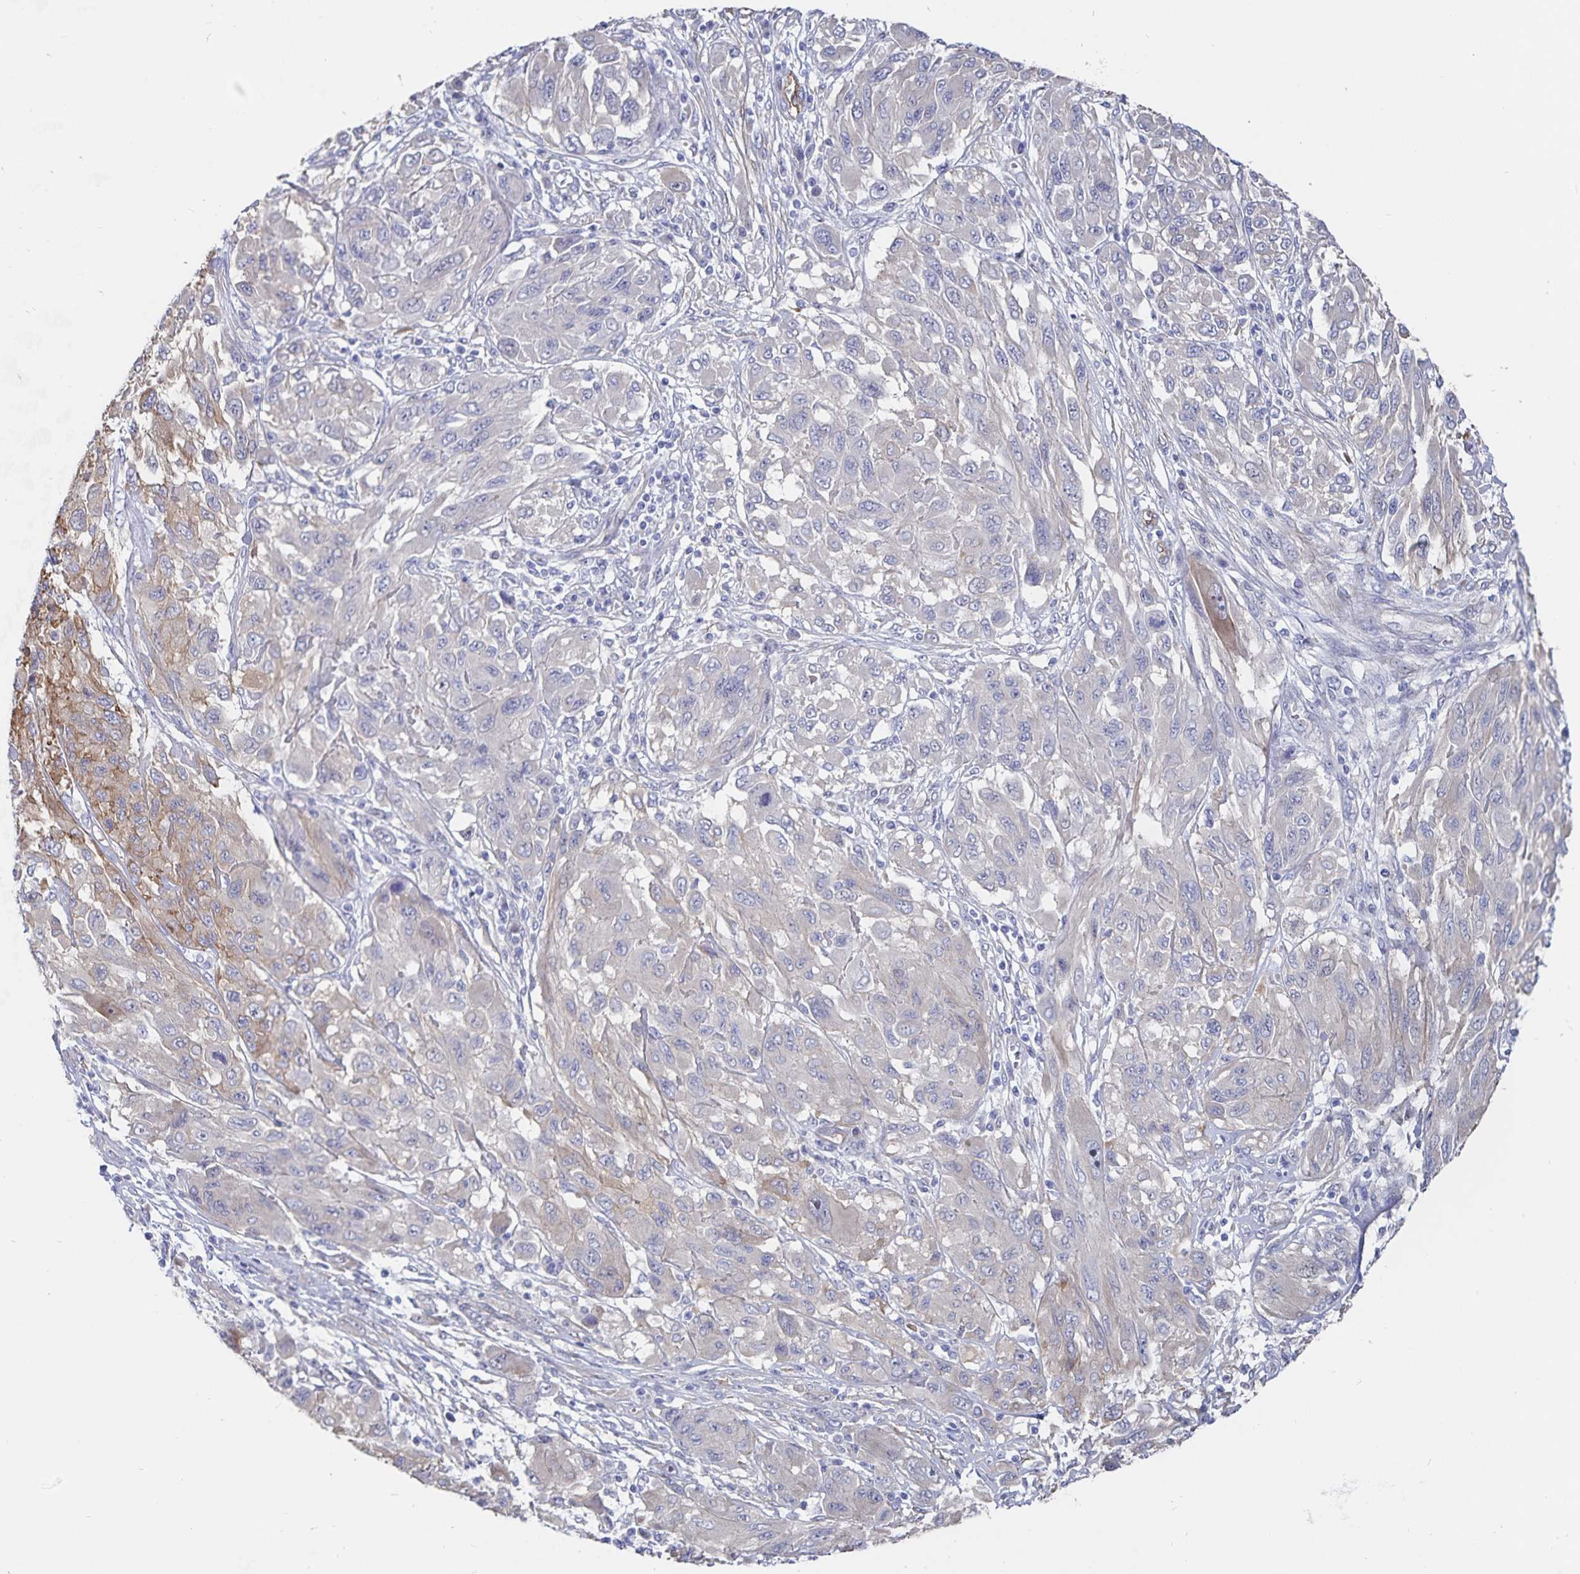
{"staining": {"intensity": "weak", "quantity": "<25%", "location": "cytoplasmic/membranous"}, "tissue": "melanoma", "cell_type": "Tumor cells", "image_type": "cancer", "snomed": [{"axis": "morphology", "description": "Malignant melanoma, NOS"}, {"axis": "topography", "description": "Skin"}], "caption": "The micrograph demonstrates no significant expression in tumor cells of melanoma.", "gene": "SSTR1", "patient": {"sex": "female", "age": 91}}